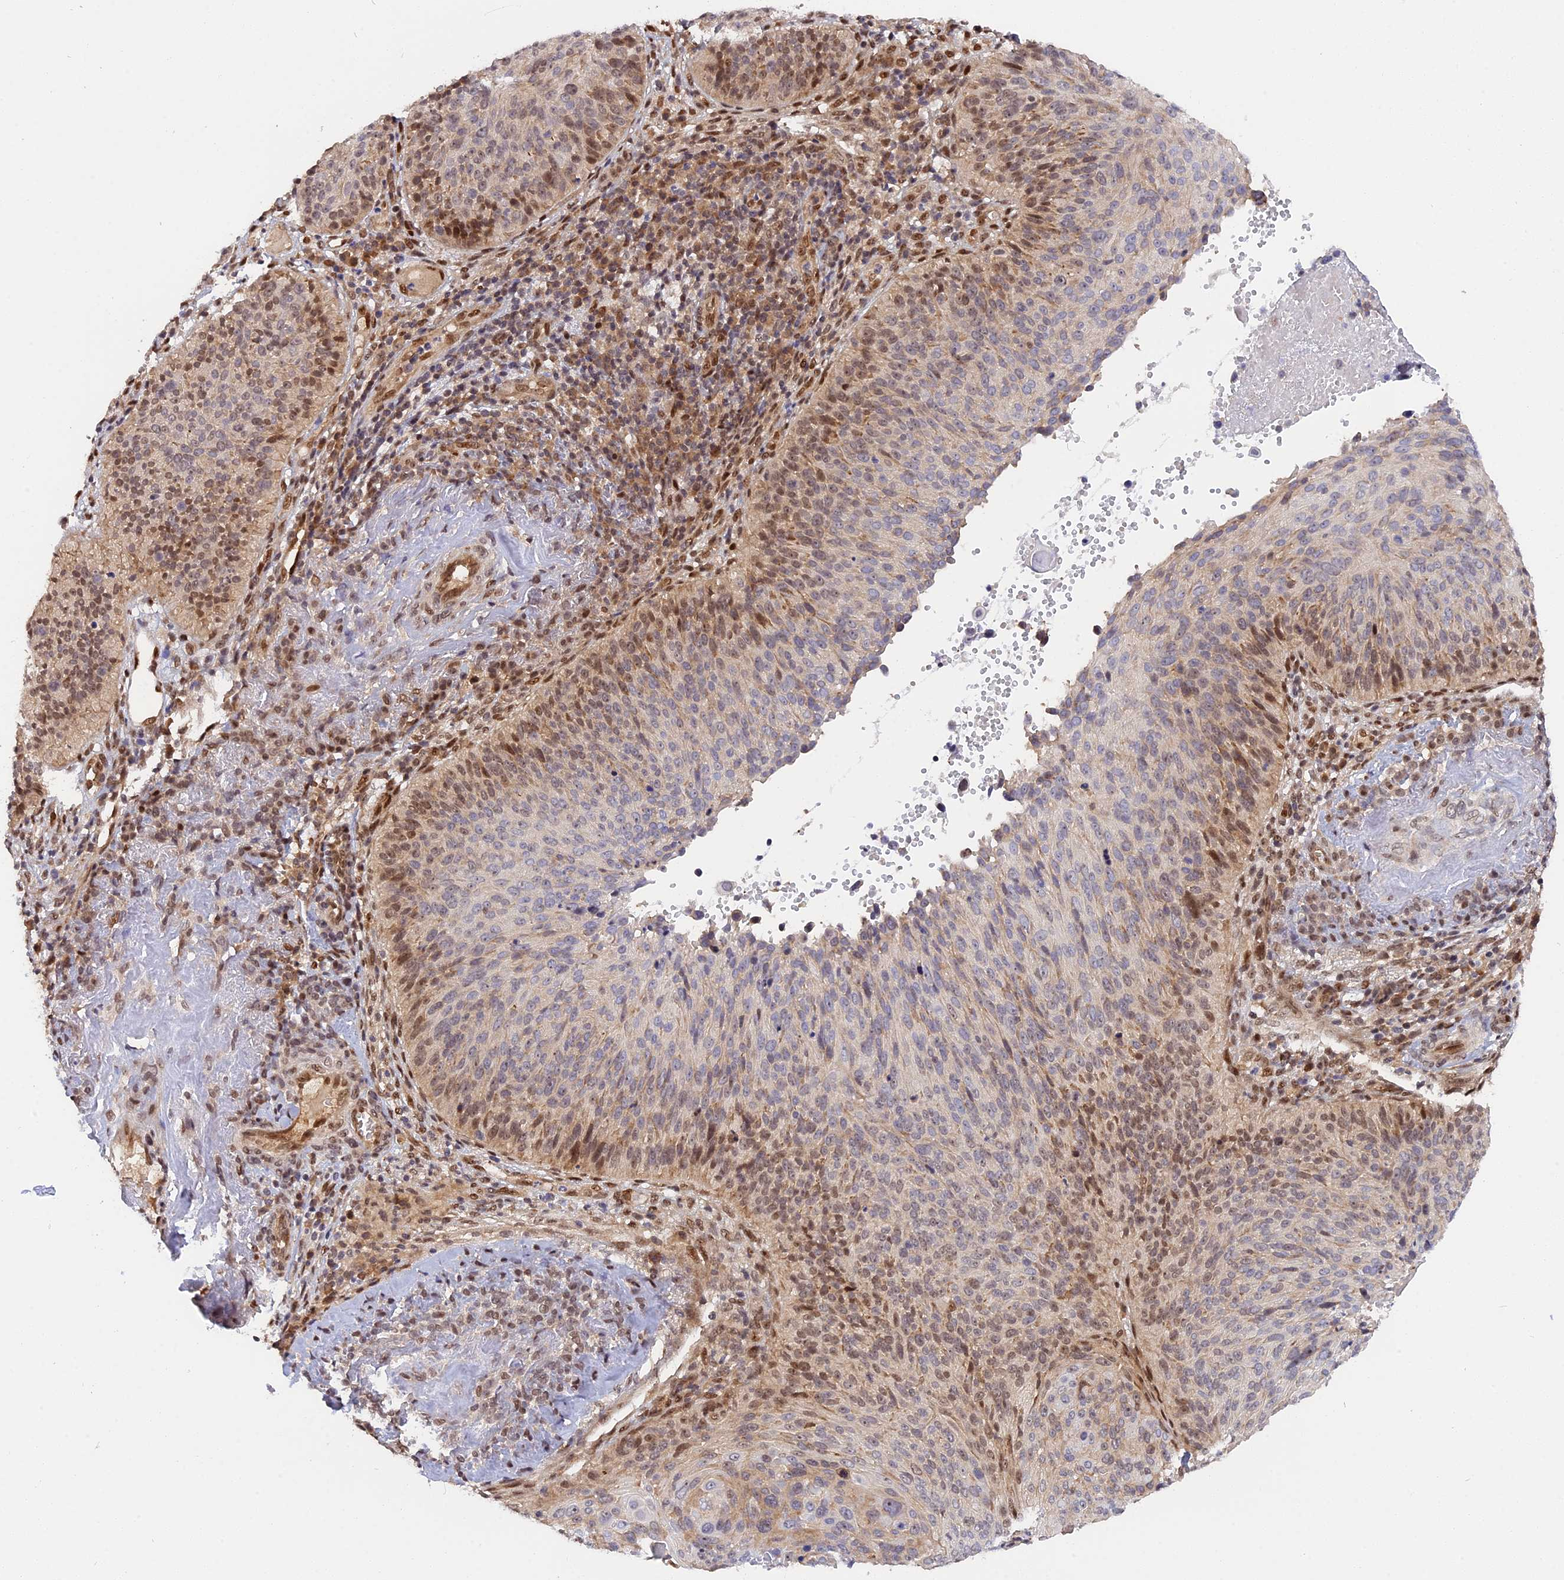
{"staining": {"intensity": "moderate", "quantity": "<25%", "location": "nuclear"}, "tissue": "cervical cancer", "cell_type": "Tumor cells", "image_type": "cancer", "snomed": [{"axis": "morphology", "description": "Squamous cell carcinoma, NOS"}, {"axis": "topography", "description": "Cervix"}], "caption": "Cervical squamous cell carcinoma was stained to show a protein in brown. There is low levels of moderate nuclear staining in approximately <25% of tumor cells.", "gene": "ZNF428", "patient": {"sex": "female", "age": 74}}